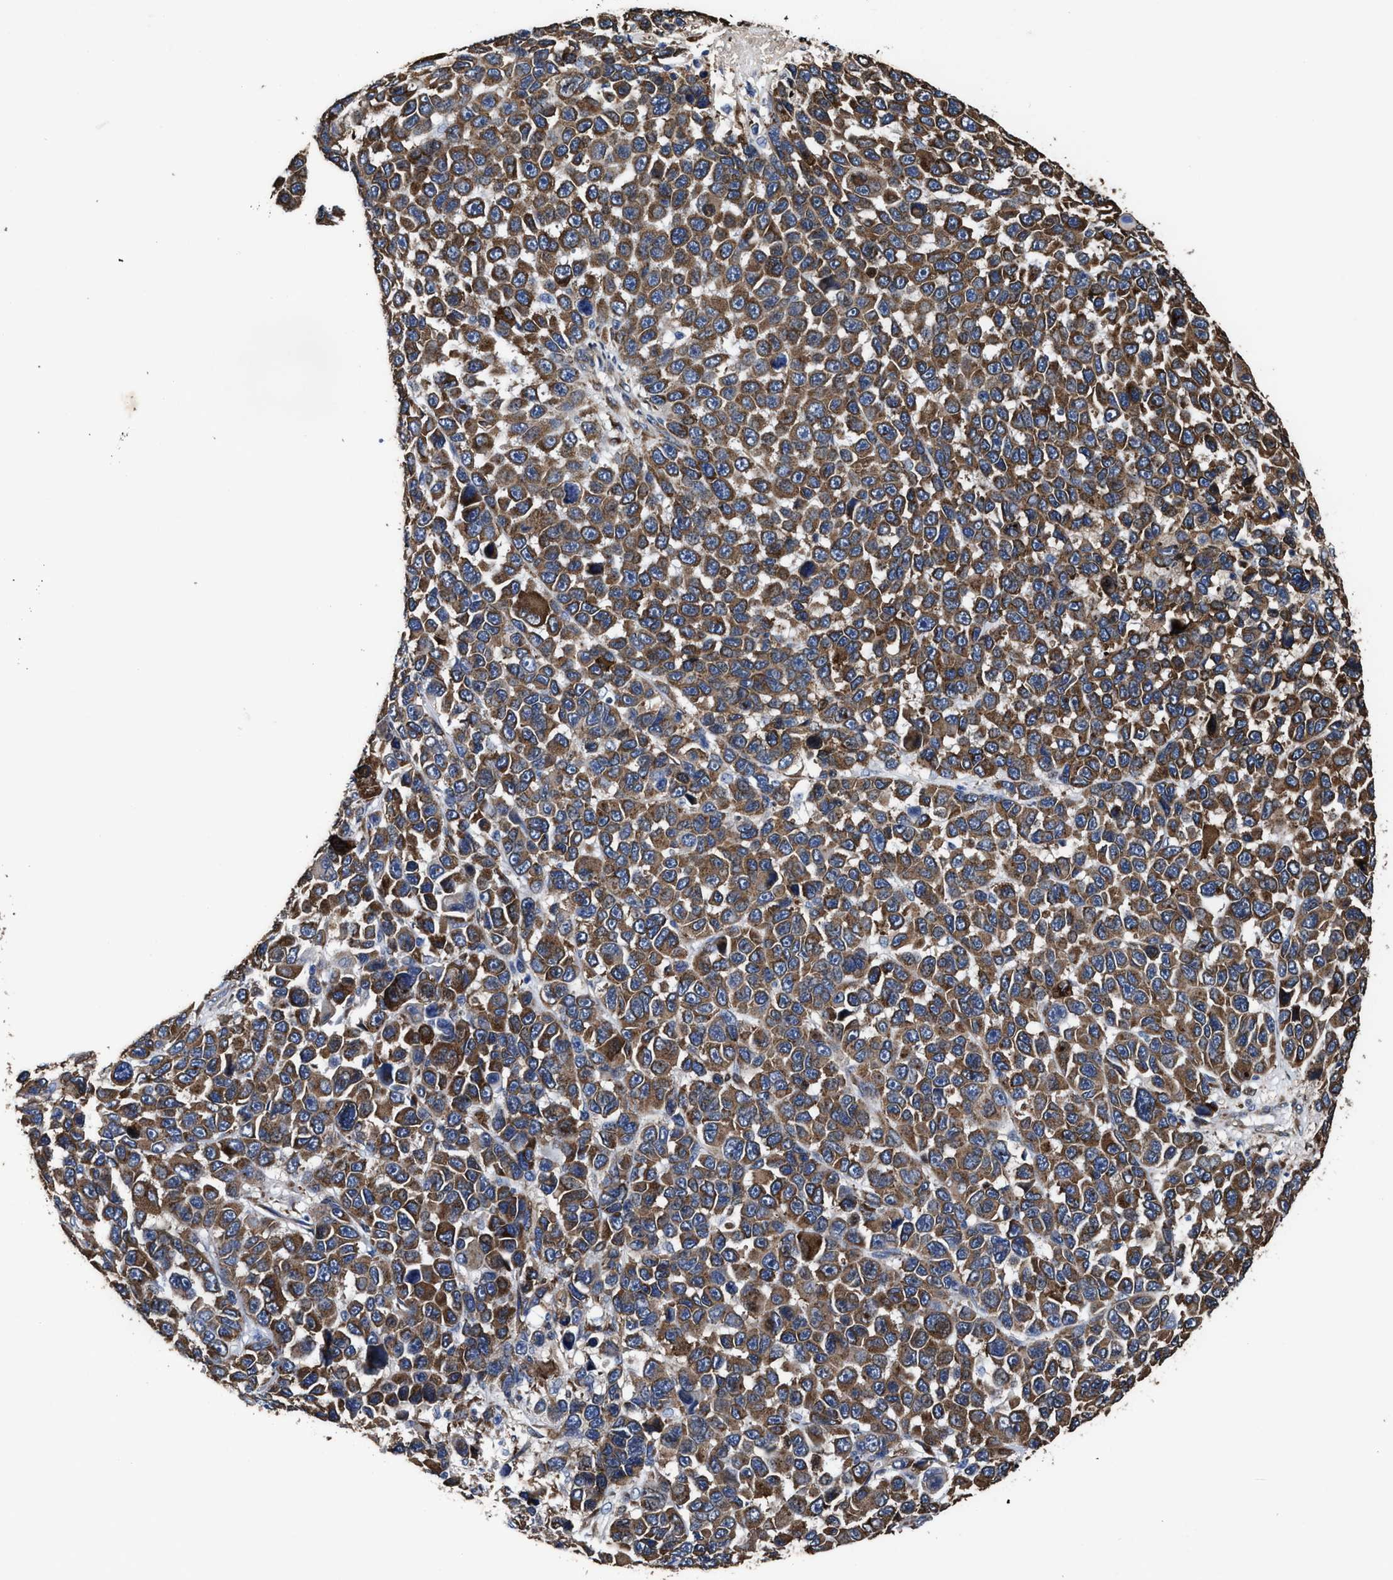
{"staining": {"intensity": "strong", "quantity": ">75%", "location": "cytoplasmic/membranous"}, "tissue": "melanoma", "cell_type": "Tumor cells", "image_type": "cancer", "snomed": [{"axis": "morphology", "description": "Malignant melanoma, NOS"}, {"axis": "topography", "description": "Skin"}], "caption": "A high amount of strong cytoplasmic/membranous staining is appreciated in approximately >75% of tumor cells in malignant melanoma tissue.", "gene": "IDNK", "patient": {"sex": "male", "age": 53}}